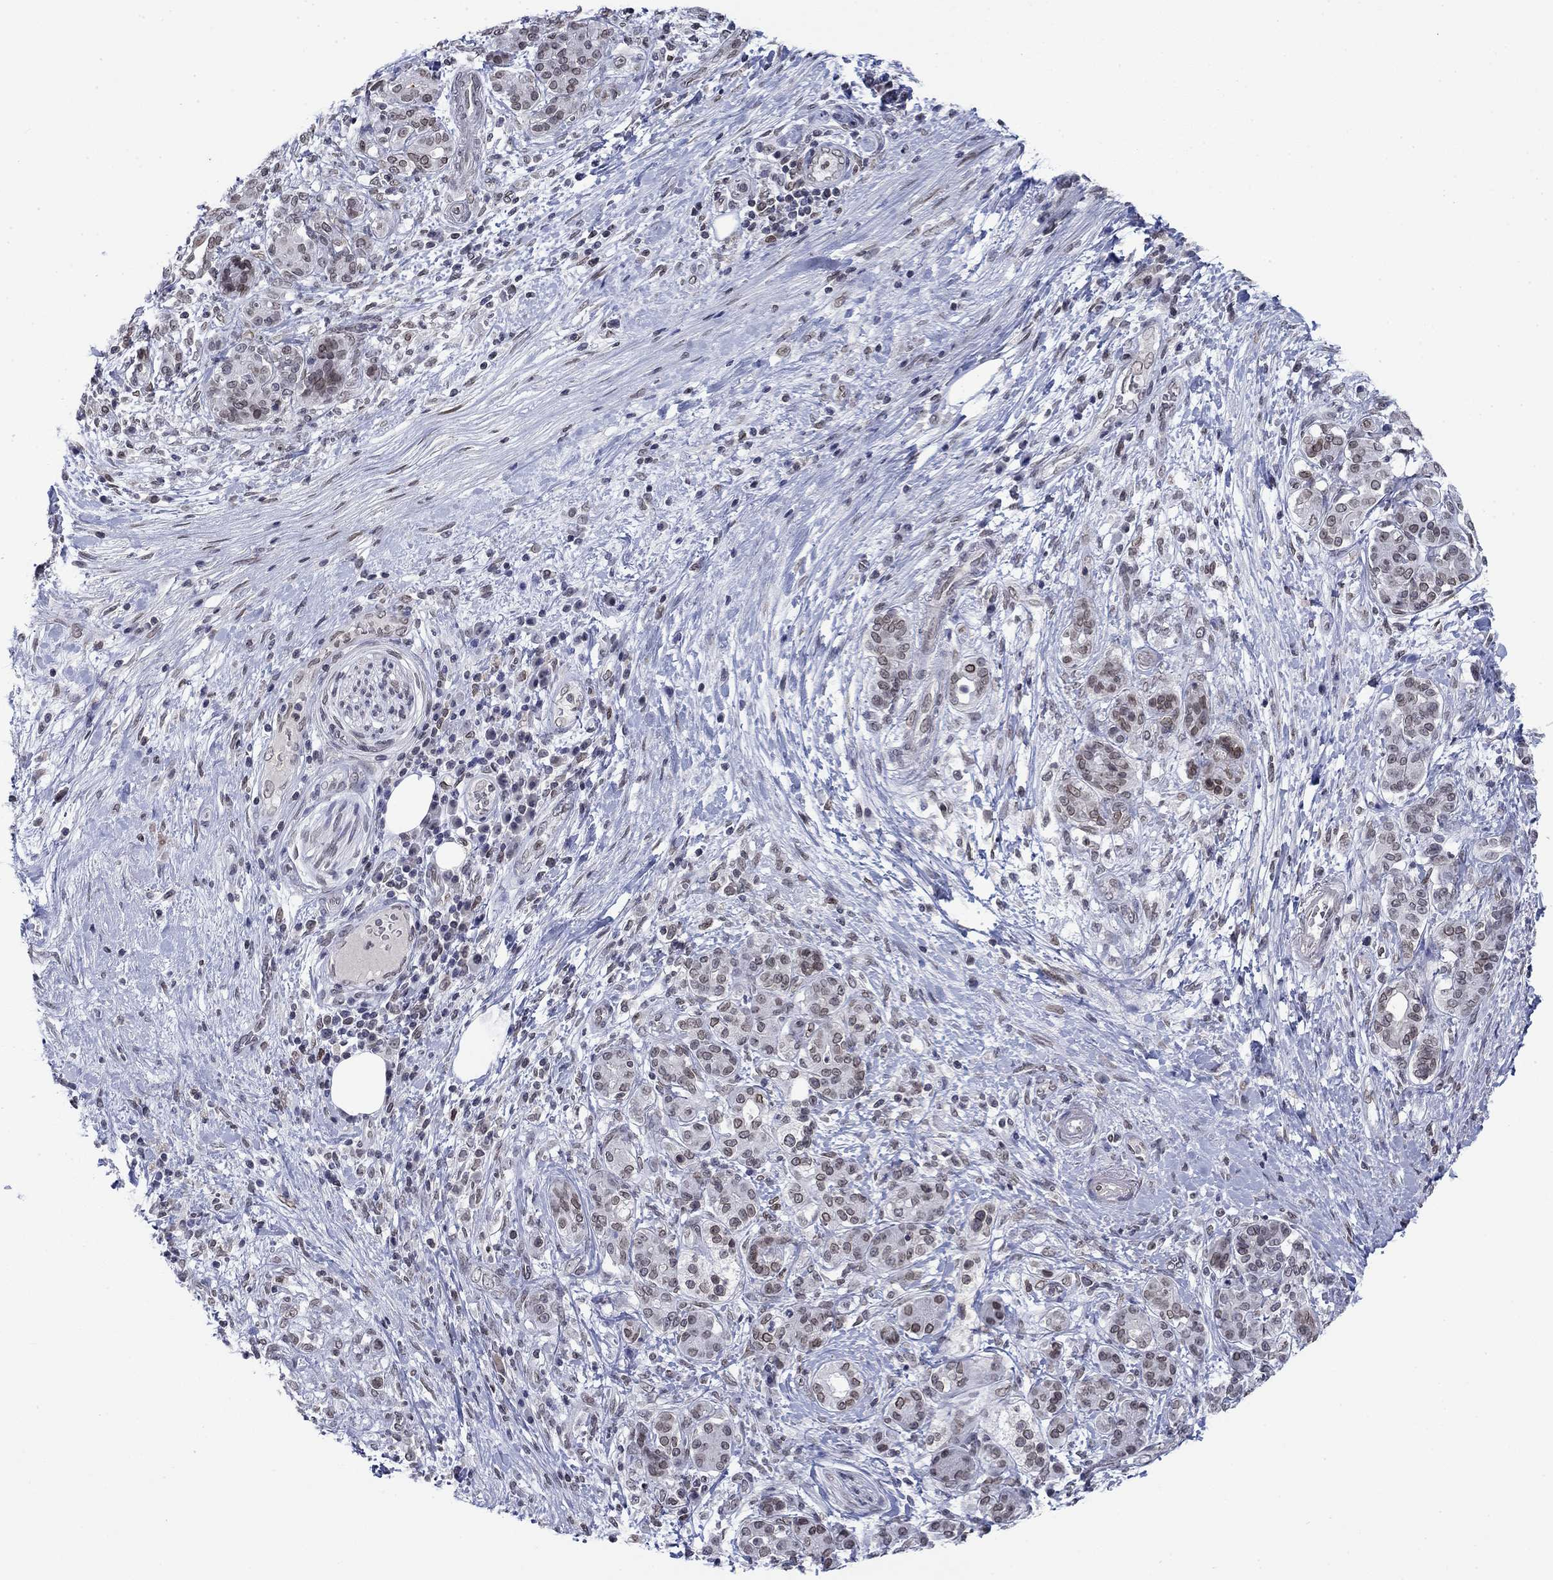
{"staining": {"intensity": "strong", "quantity": "<25%", "location": "cytoplasmic/membranous,nuclear"}, "tissue": "pancreatic cancer", "cell_type": "Tumor cells", "image_type": "cancer", "snomed": [{"axis": "morphology", "description": "Adenocarcinoma, NOS"}, {"axis": "topography", "description": "Pancreas"}], "caption": "Protein expression analysis of human pancreatic cancer (adenocarcinoma) reveals strong cytoplasmic/membranous and nuclear positivity in about <25% of tumor cells.", "gene": "TOR1AIP1", "patient": {"sex": "female", "age": 73}}